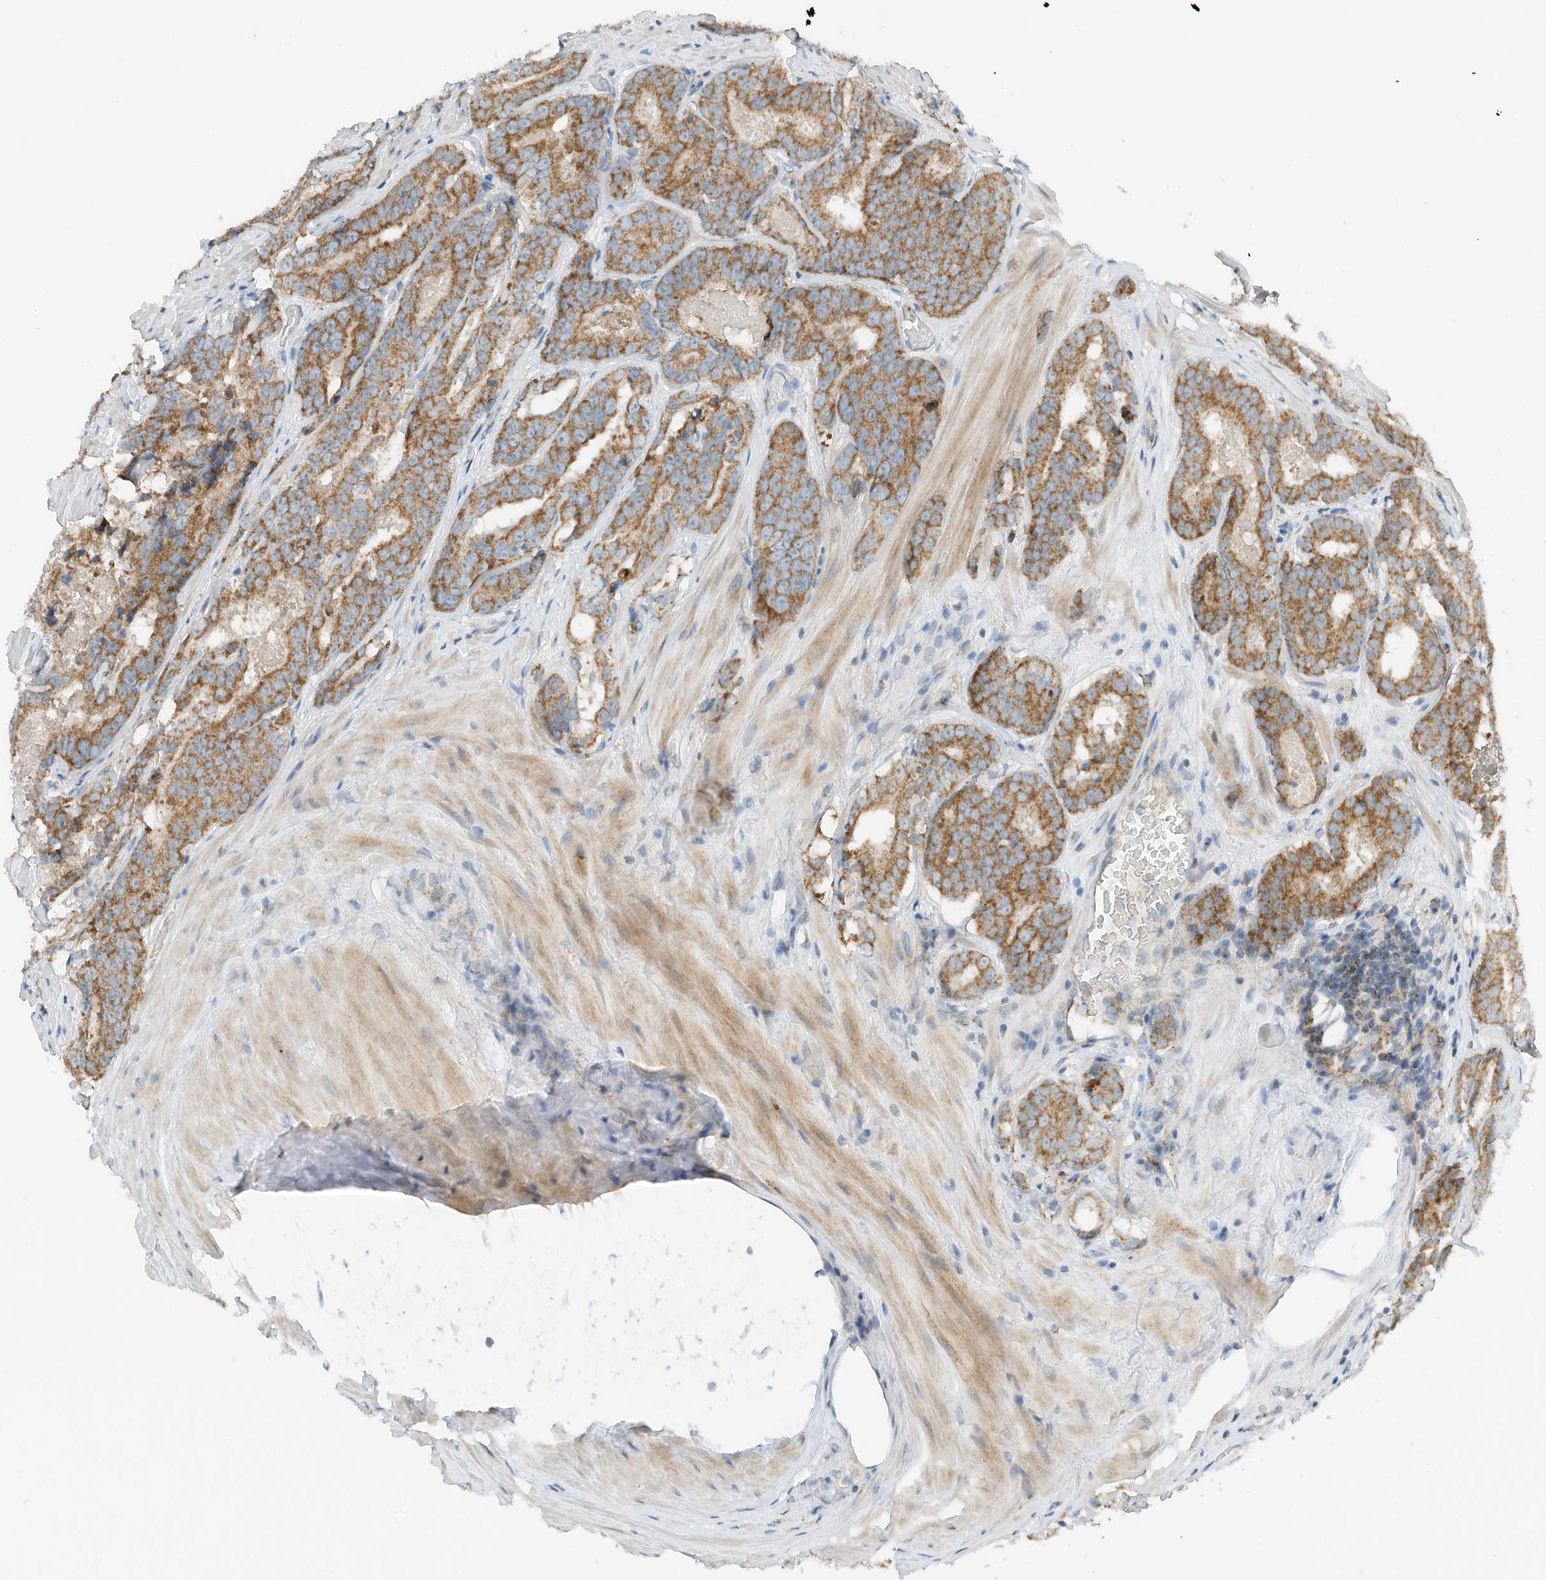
{"staining": {"intensity": "moderate", "quantity": ">75%", "location": "cytoplasmic/membranous"}, "tissue": "prostate cancer", "cell_type": "Tumor cells", "image_type": "cancer", "snomed": [{"axis": "morphology", "description": "Adenocarcinoma, High grade"}, {"axis": "topography", "description": "Prostate"}], "caption": "Immunohistochemical staining of human high-grade adenocarcinoma (prostate) shows medium levels of moderate cytoplasmic/membranous protein staining in about >75% of tumor cells. (DAB (3,3'-diaminobenzidine) = brown stain, brightfield microscopy at high magnification).", "gene": "RMND1", "patient": {"sex": "male", "age": 57}}